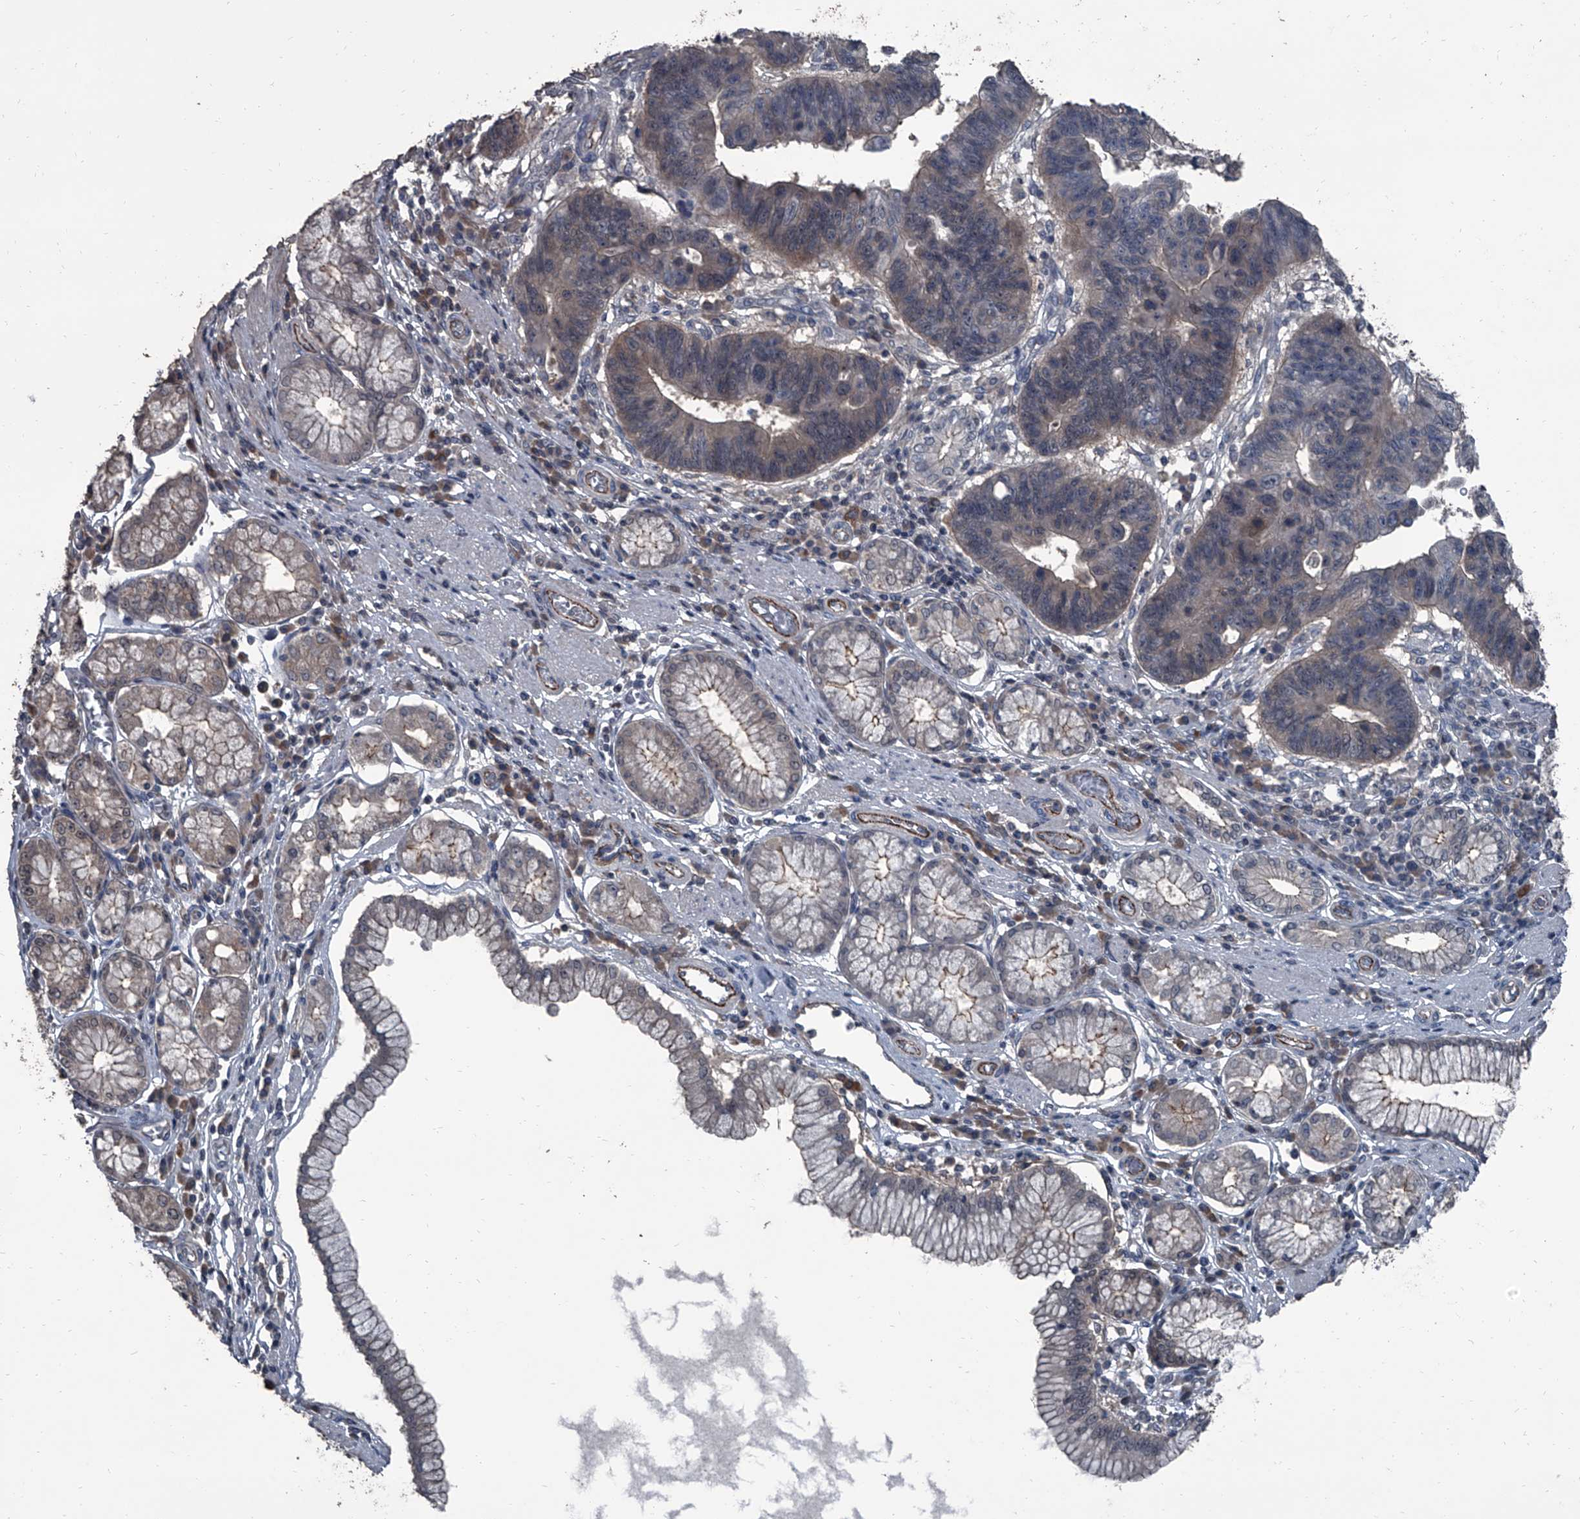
{"staining": {"intensity": "weak", "quantity": "<25%", "location": "cytoplasmic/membranous"}, "tissue": "stomach cancer", "cell_type": "Tumor cells", "image_type": "cancer", "snomed": [{"axis": "morphology", "description": "Adenocarcinoma, NOS"}, {"axis": "topography", "description": "Stomach"}], "caption": "IHC photomicrograph of neoplastic tissue: human stomach cancer stained with DAB reveals no significant protein positivity in tumor cells.", "gene": "OARD1", "patient": {"sex": "male", "age": 59}}